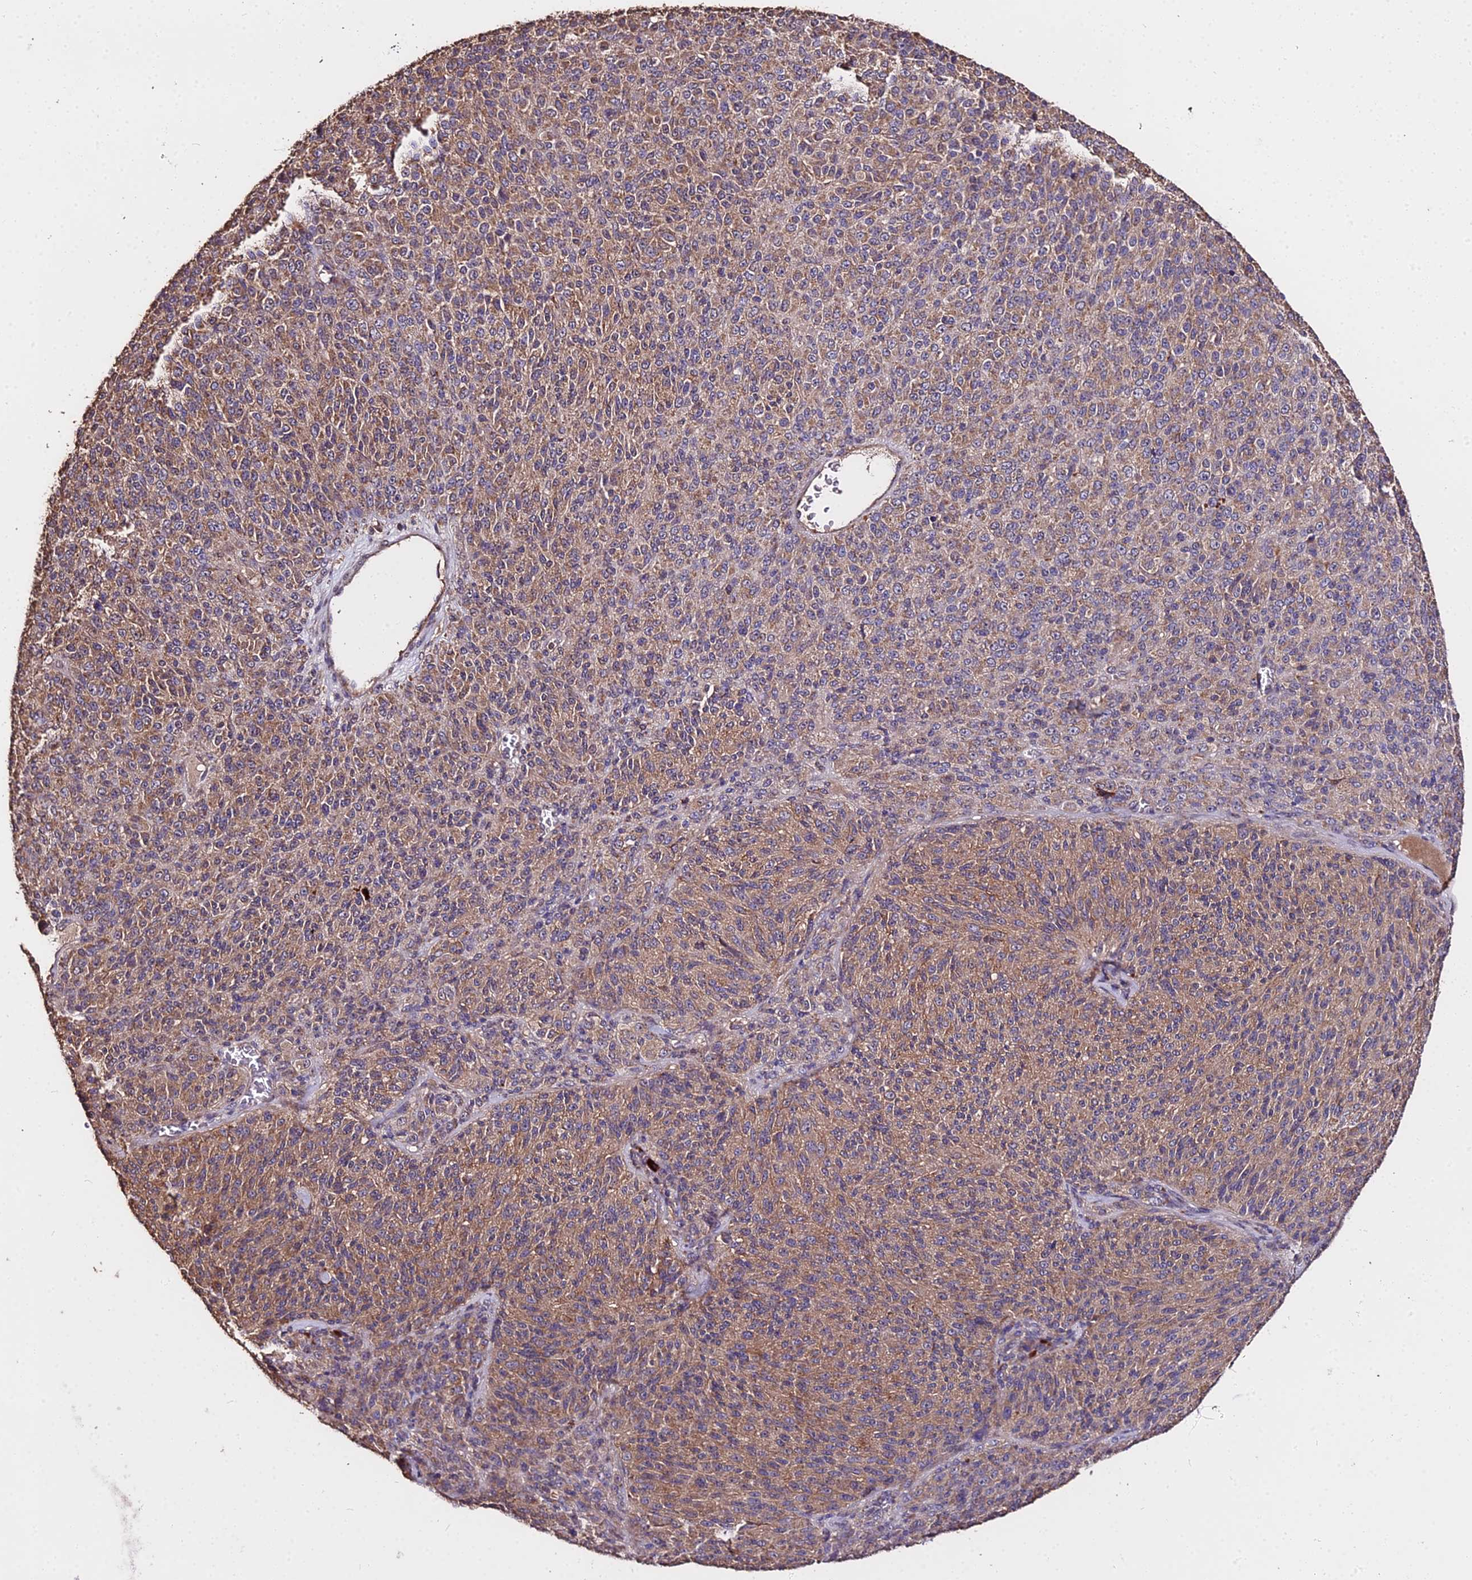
{"staining": {"intensity": "moderate", "quantity": ">75%", "location": "cytoplasmic/membranous"}, "tissue": "melanoma", "cell_type": "Tumor cells", "image_type": "cancer", "snomed": [{"axis": "morphology", "description": "Malignant melanoma, Metastatic site"}, {"axis": "topography", "description": "Brain"}], "caption": "Immunohistochemical staining of malignant melanoma (metastatic site) shows medium levels of moderate cytoplasmic/membranous expression in approximately >75% of tumor cells.", "gene": "METTL13", "patient": {"sex": "female", "age": 56}}